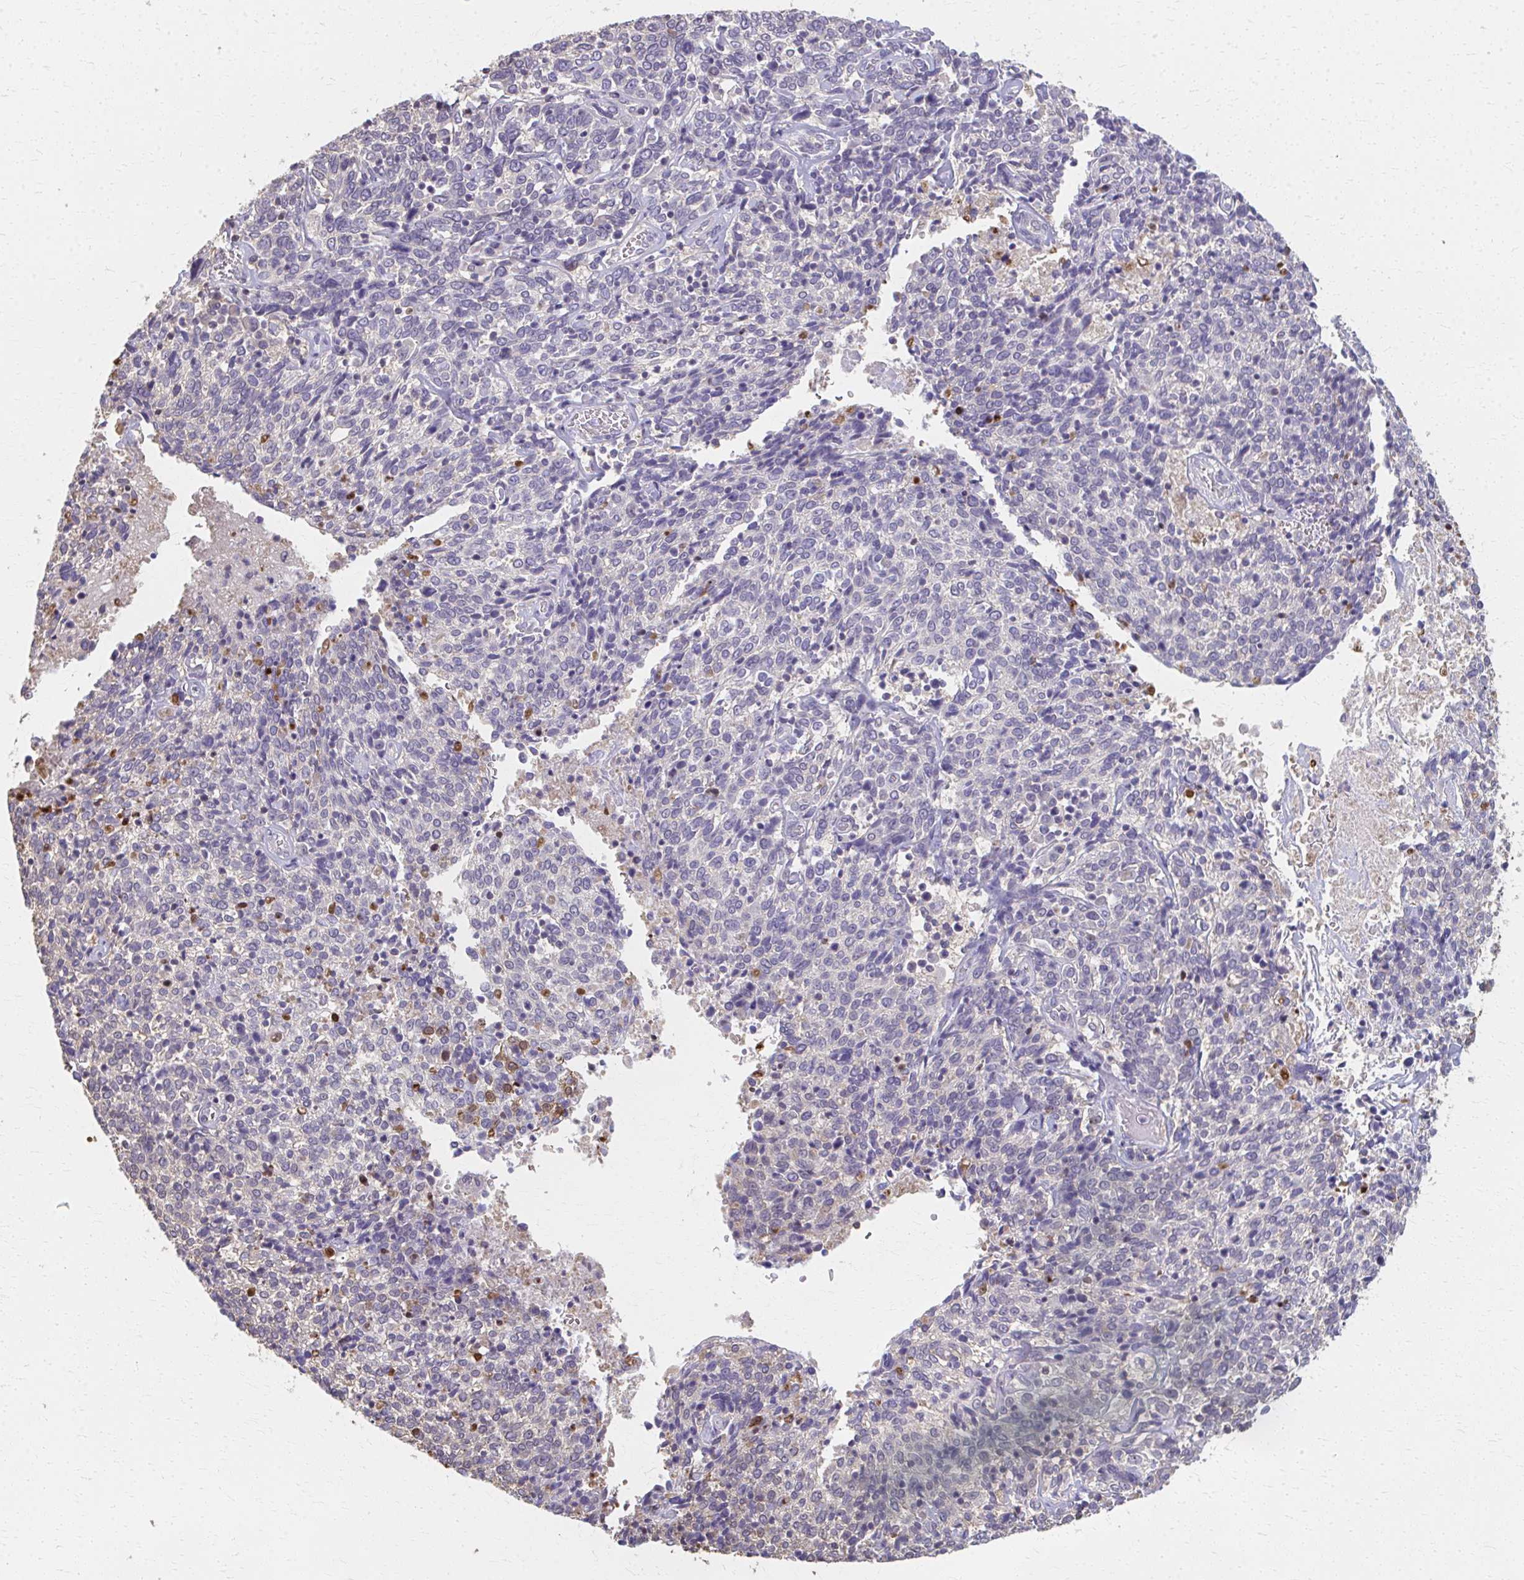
{"staining": {"intensity": "negative", "quantity": "none", "location": "none"}, "tissue": "cervical cancer", "cell_type": "Tumor cells", "image_type": "cancer", "snomed": [{"axis": "morphology", "description": "Squamous cell carcinoma, NOS"}, {"axis": "topography", "description": "Cervix"}], "caption": "Photomicrograph shows no protein positivity in tumor cells of squamous cell carcinoma (cervical) tissue.", "gene": "RABGAP1L", "patient": {"sex": "female", "age": 46}}